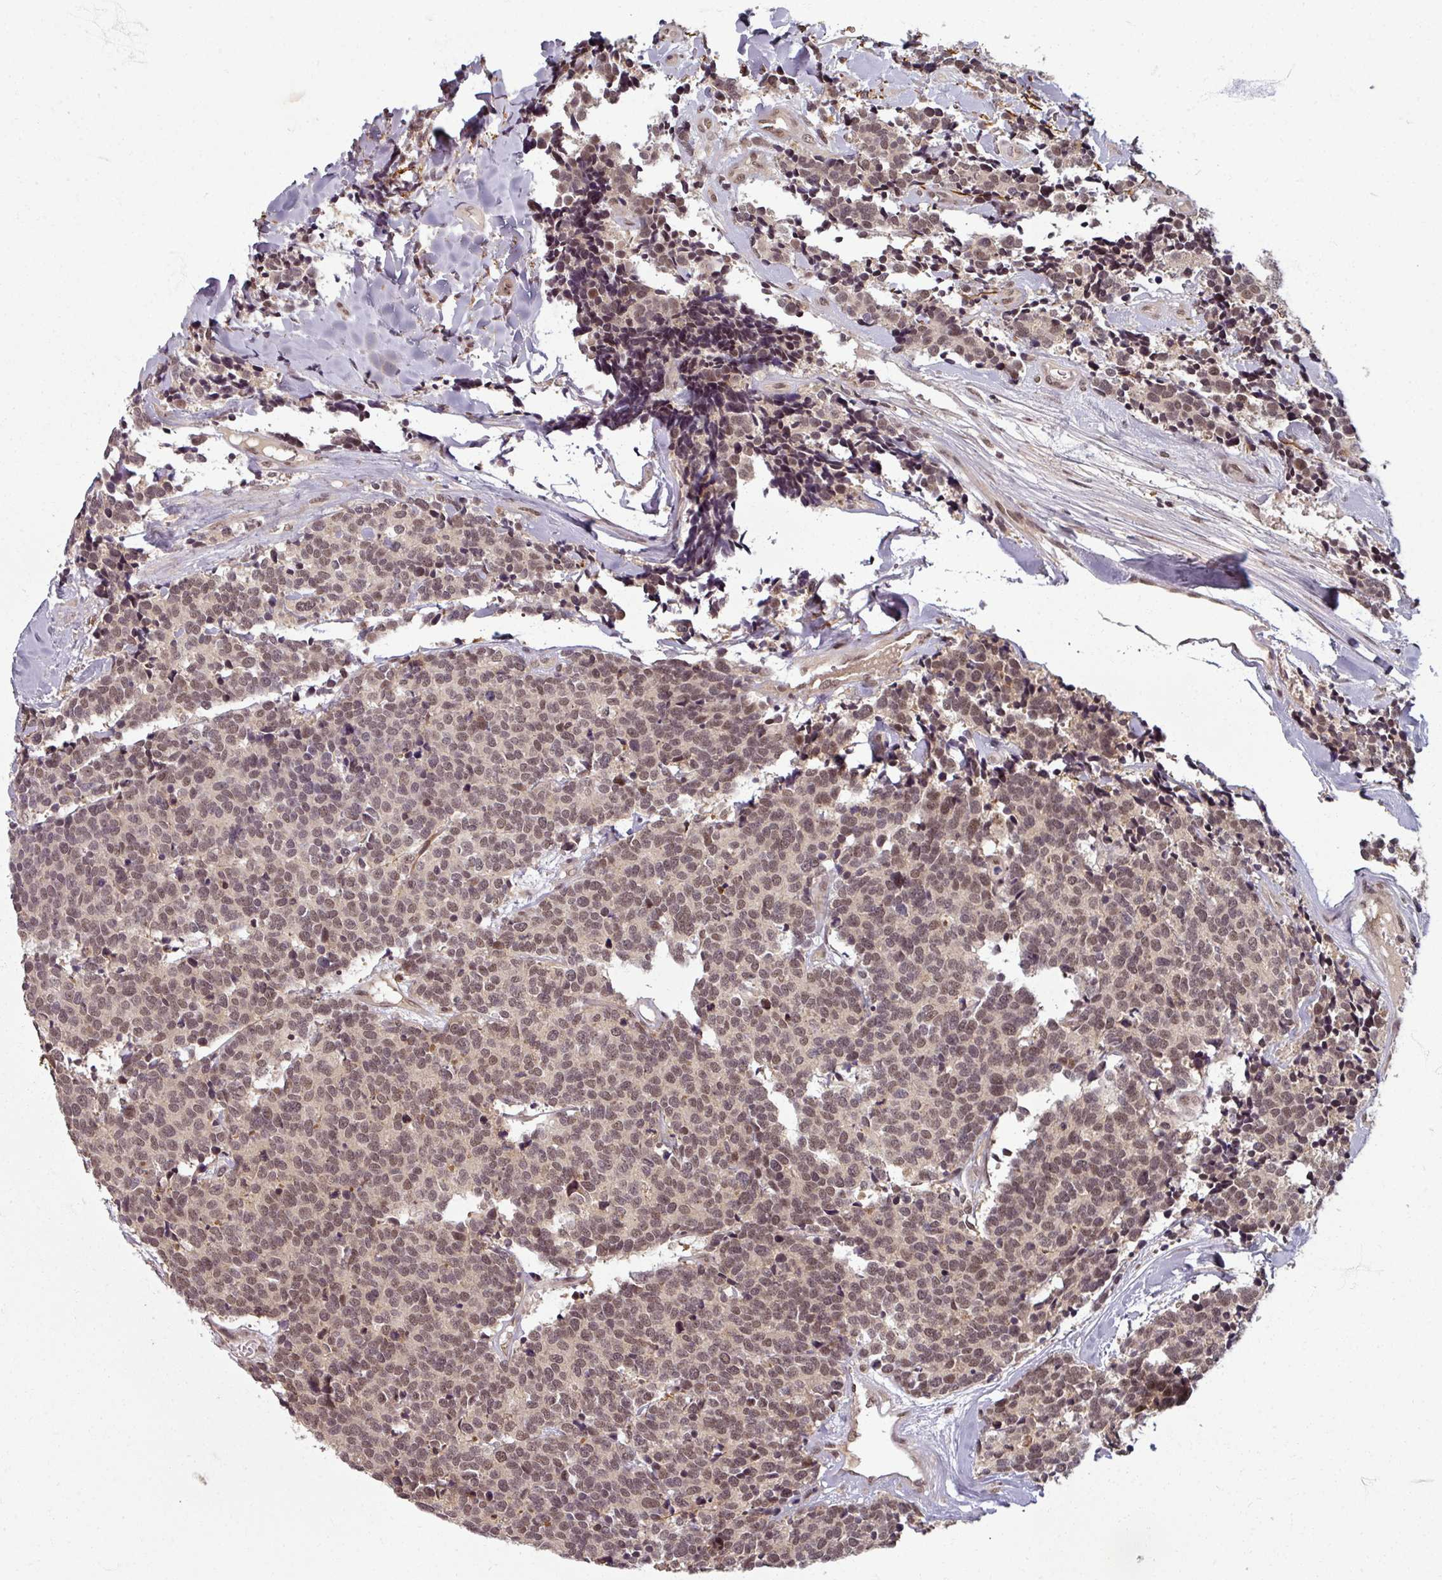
{"staining": {"intensity": "moderate", "quantity": ">75%", "location": "nuclear"}, "tissue": "carcinoid", "cell_type": "Tumor cells", "image_type": "cancer", "snomed": [{"axis": "morphology", "description": "Carcinoid, malignant, NOS"}, {"axis": "topography", "description": "Skin"}], "caption": "Malignant carcinoid stained with immunohistochemistry (IHC) exhibits moderate nuclear expression in about >75% of tumor cells.", "gene": "POLR2G", "patient": {"sex": "female", "age": 79}}